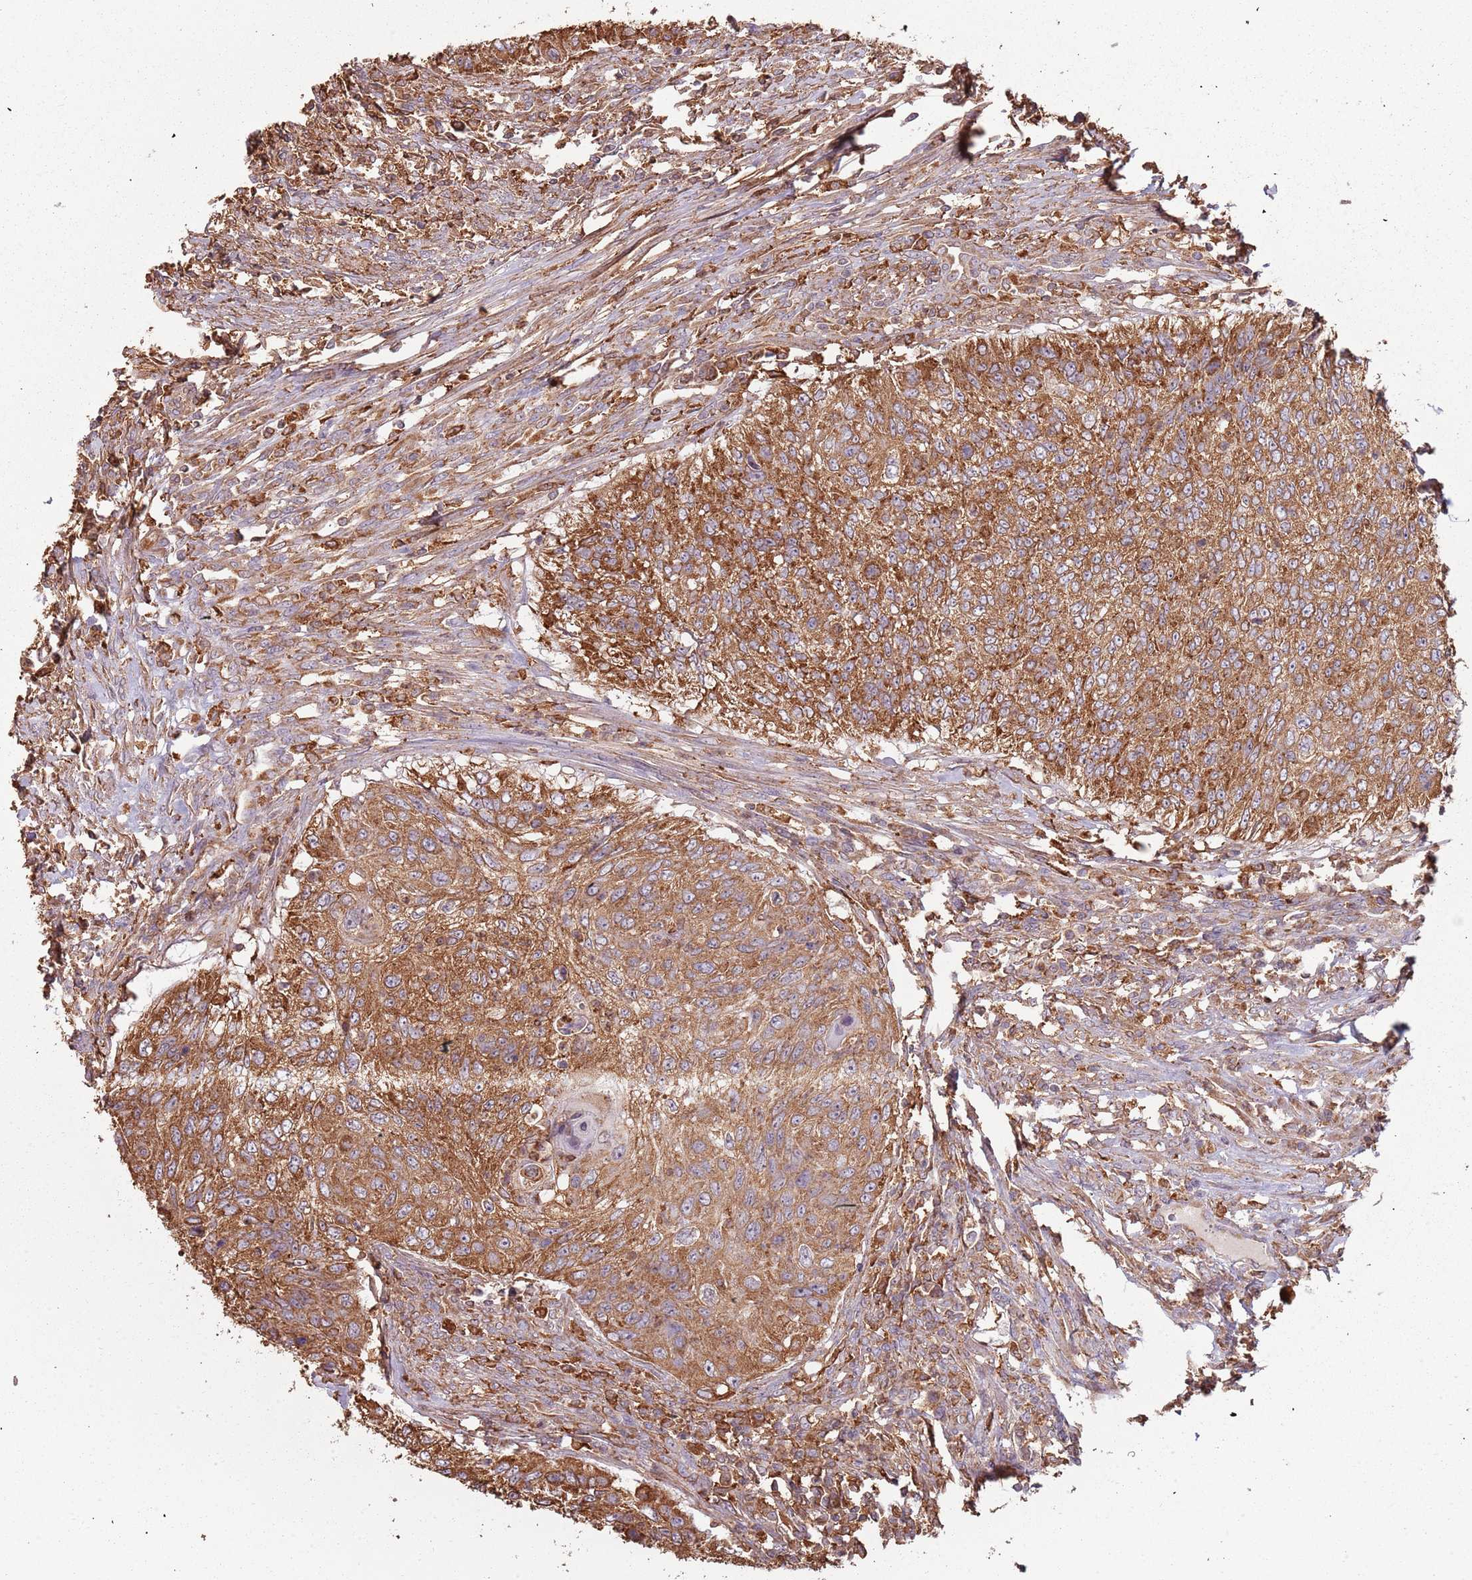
{"staining": {"intensity": "moderate", "quantity": ">75%", "location": "cytoplasmic/membranous"}, "tissue": "urothelial cancer", "cell_type": "Tumor cells", "image_type": "cancer", "snomed": [{"axis": "morphology", "description": "Urothelial carcinoma, High grade"}, {"axis": "topography", "description": "Urinary bladder"}], "caption": "Urothelial cancer stained for a protein (brown) reveals moderate cytoplasmic/membranous positive staining in approximately >75% of tumor cells.", "gene": "ATOSB", "patient": {"sex": "female", "age": 60}}